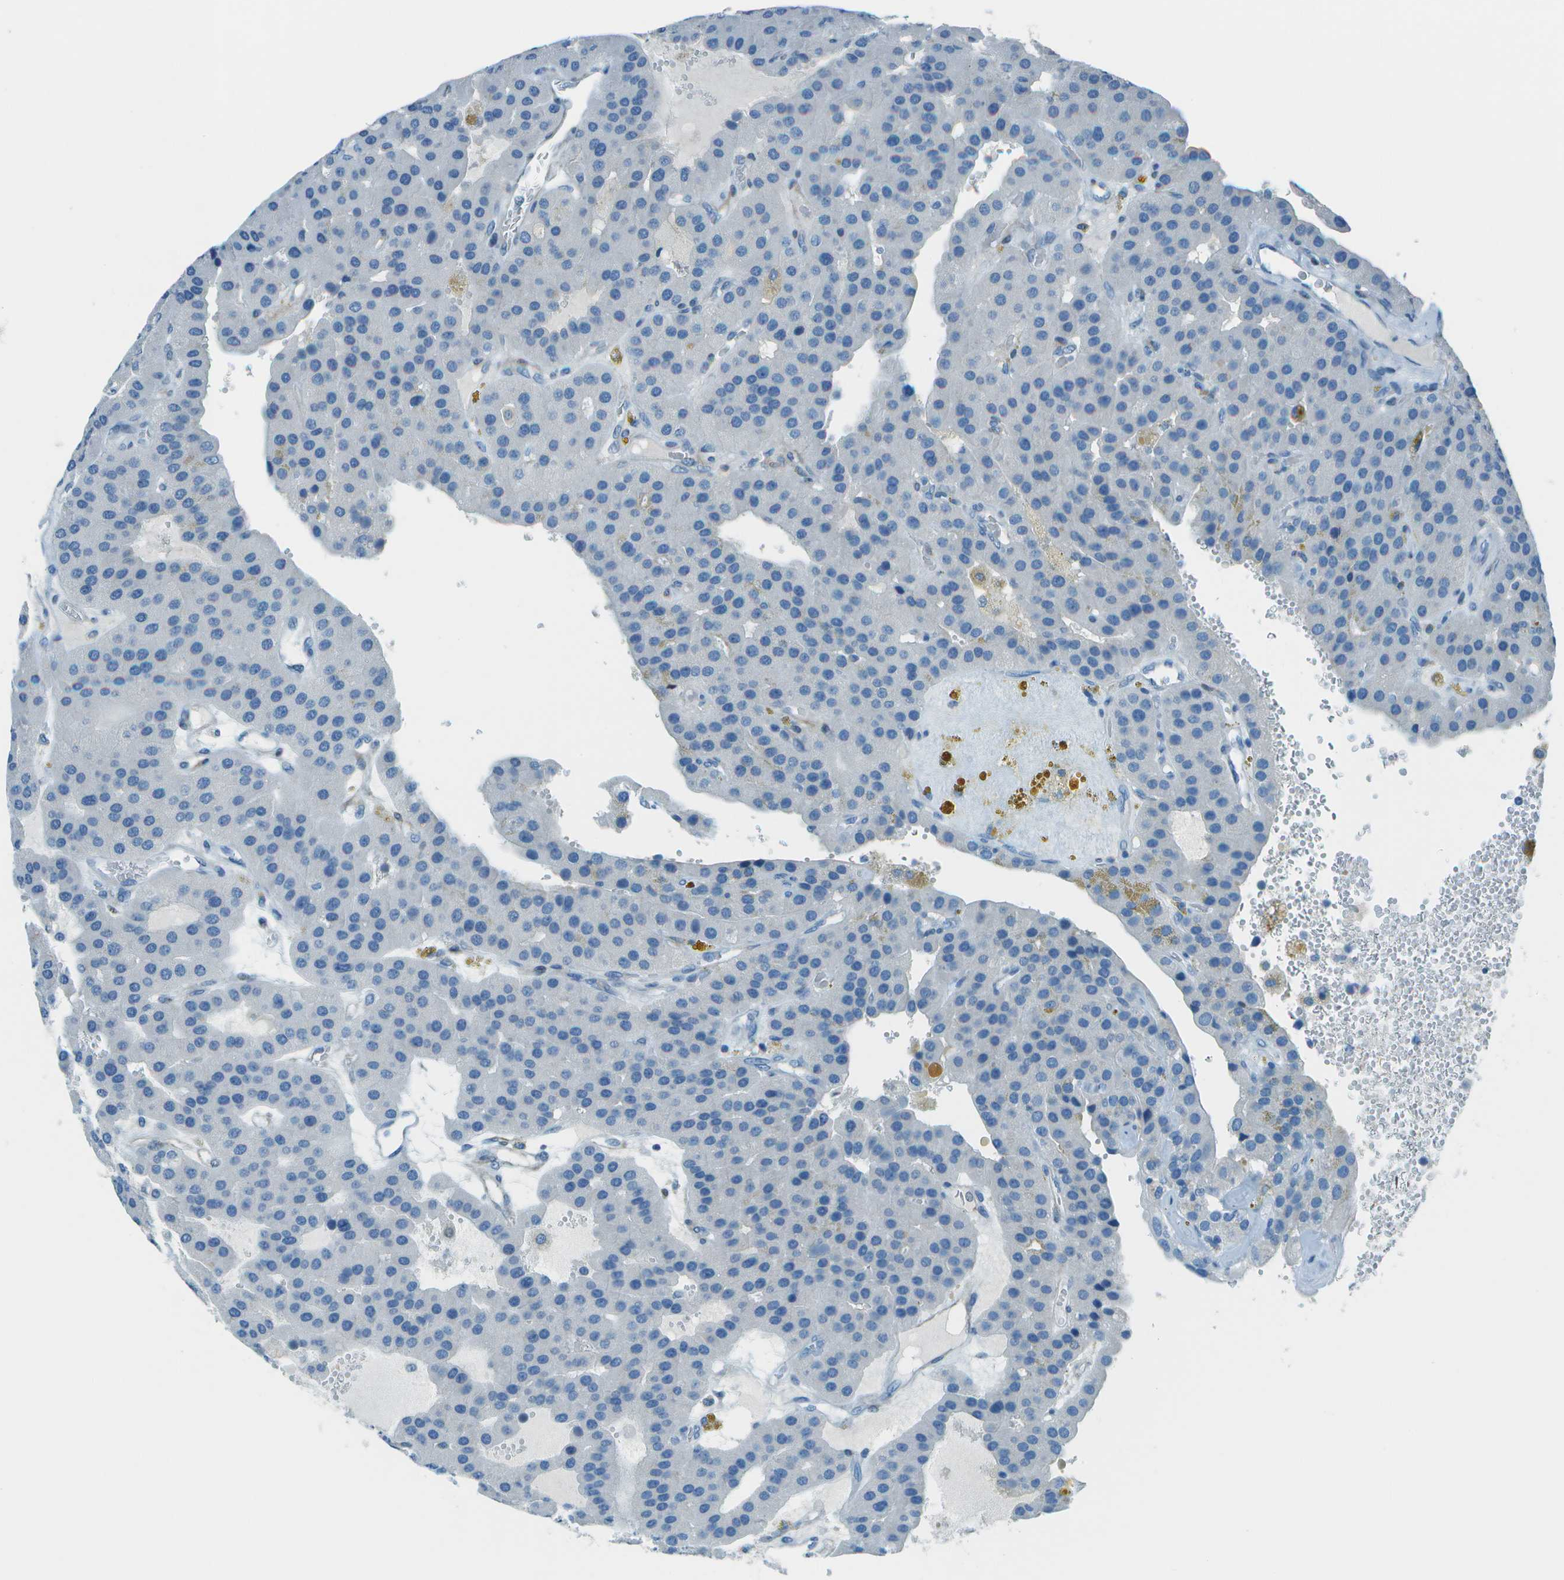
{"staining": {"intensity": "negative", "quantity": "none", "location": "none"}, "tissue": "parathyroid gland", "cell_type": "Glandular cells", "image_type": "normal", "snomed": [{"axis": "morphology", "description": "Normal tissue, NOS"}, {"axis": "morphology", "description": "Adenoma, NOS"}, {"axis": "topography", "description": "Parathyroid gland"}], "caption": "A high-resolution image shows IHC staining of normal parathyroid gland, which reveals no significant positivity in glandular cells. (DAB (3,3'-diaminobenzidine) immunohistochemistry visualized using brightfield microscopy, high magnification).", "gene": "FGF1", "patient": {"sex": "female", "age": 86}}